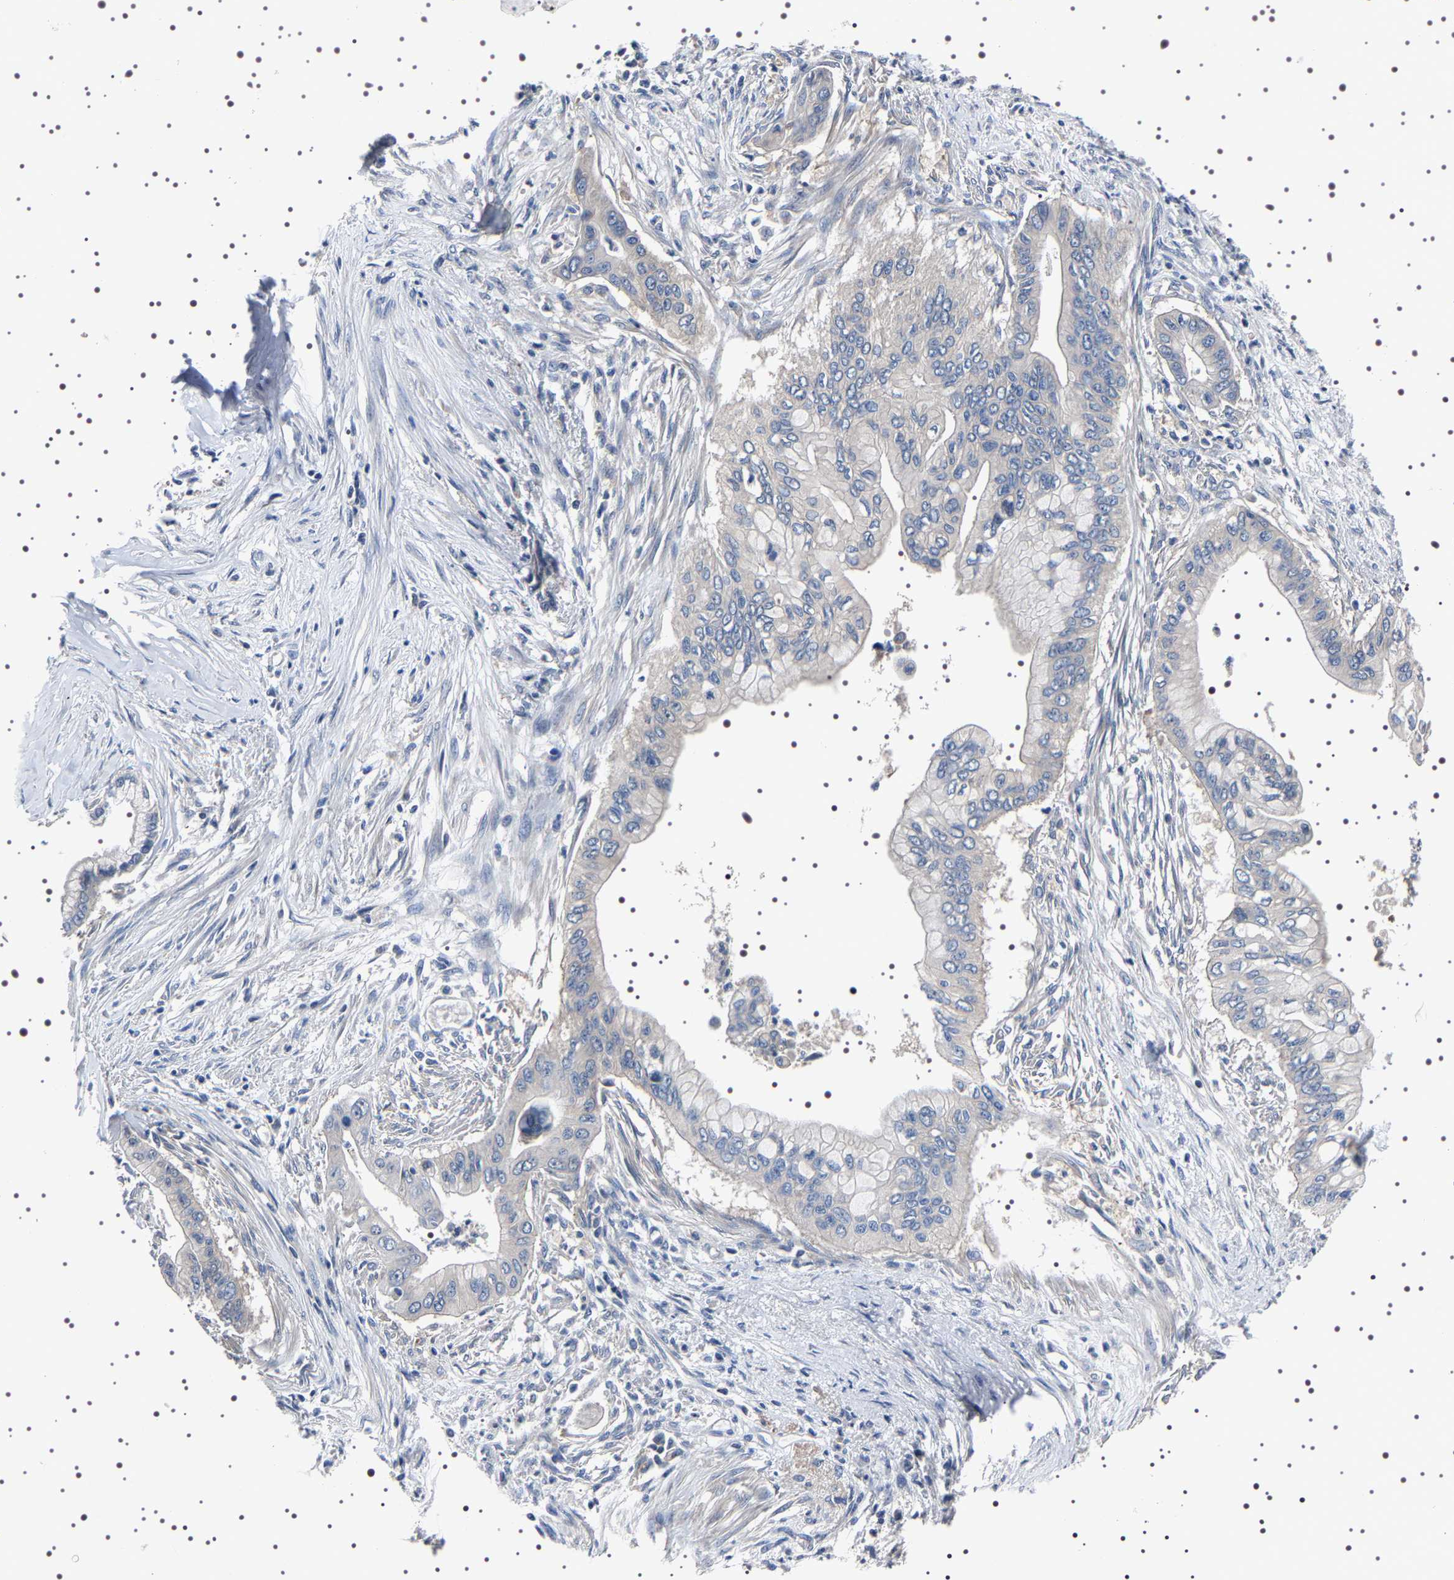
{"staining": {"intensity": "negative", "quantity": "none", "location": "none"}, "tissue": "pancreatic cancer", "cell_type": "Tumor cells", "image_type": "cancer", "snomed": [{"axis": "morphology", "description": "Adenocarcinoma, NOS"}, {"axis": "topography", "description": "Pancreas"}], "caption": "High magnification brightfield microscopy of pancreatic cancer (adenocarcinoma) stained with DAB (brown) and counterstained with hematoxylin (blue): tumor cells show no significant expression. (DAB (3,3'-diaminobenzidine) immunohistochemistry (IHC), high magnification).", "gene": "TARBP1", "patient": {"sex": "male", "age": 59}}